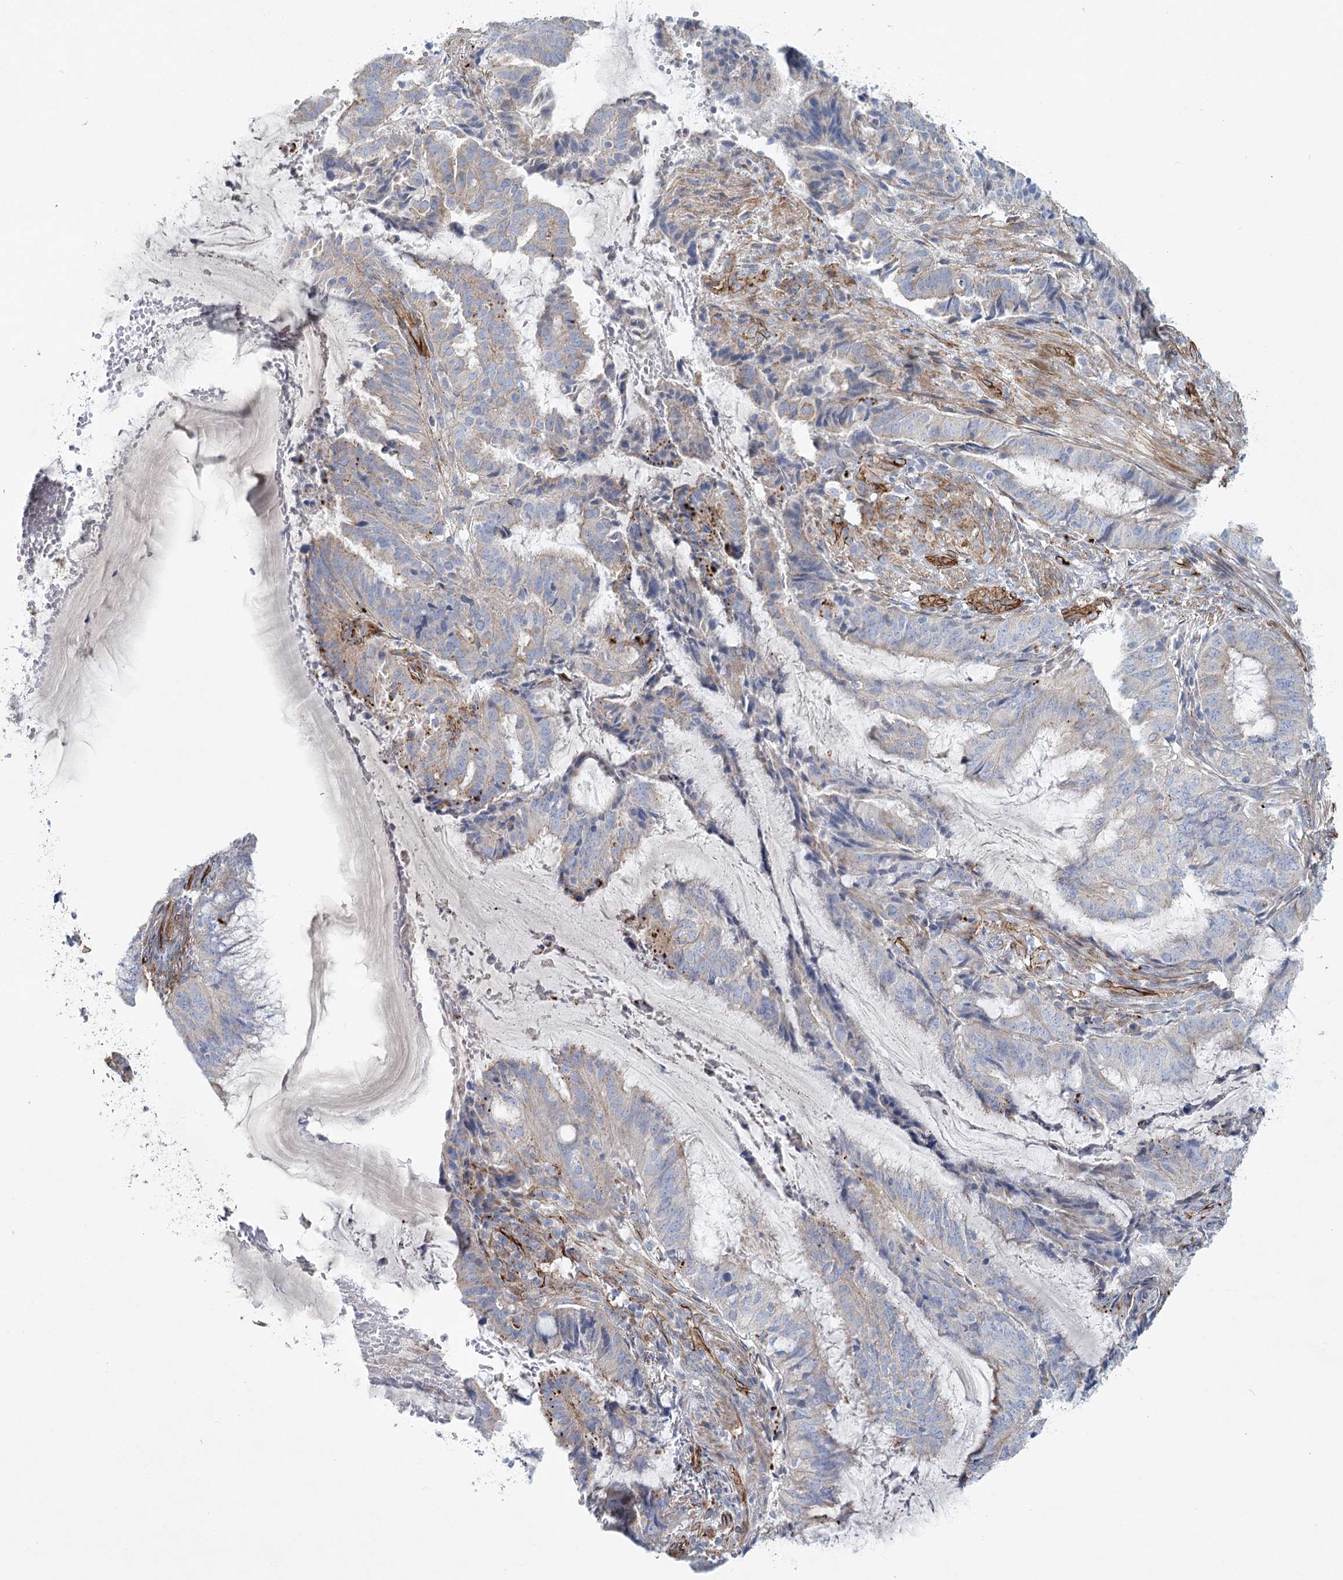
{"staining": {"intensity": "weak", "quantity": "<25%", "location": "cytoplasmic/membranous"}, "tissue": "endometrial cancer", "cell_type": "Tumor cells", "image_type": "cancer", "snomed": [{"axis": "morphology", "description": "Adenocarcinoma, NOS"}, {"axis": "topography", "description": "Endometrium"}], "caption": "This is a micrograph of immunohistochemistry (IHC) staining of endometrial cancer (adenocarcinoma), which shows no positivity in tumor cells. (Brightfield microscopy of DAB immunohistochemistry at high magnification).", "gene": "TMEM164", "patient": {"sex": "female", "age": 51}}